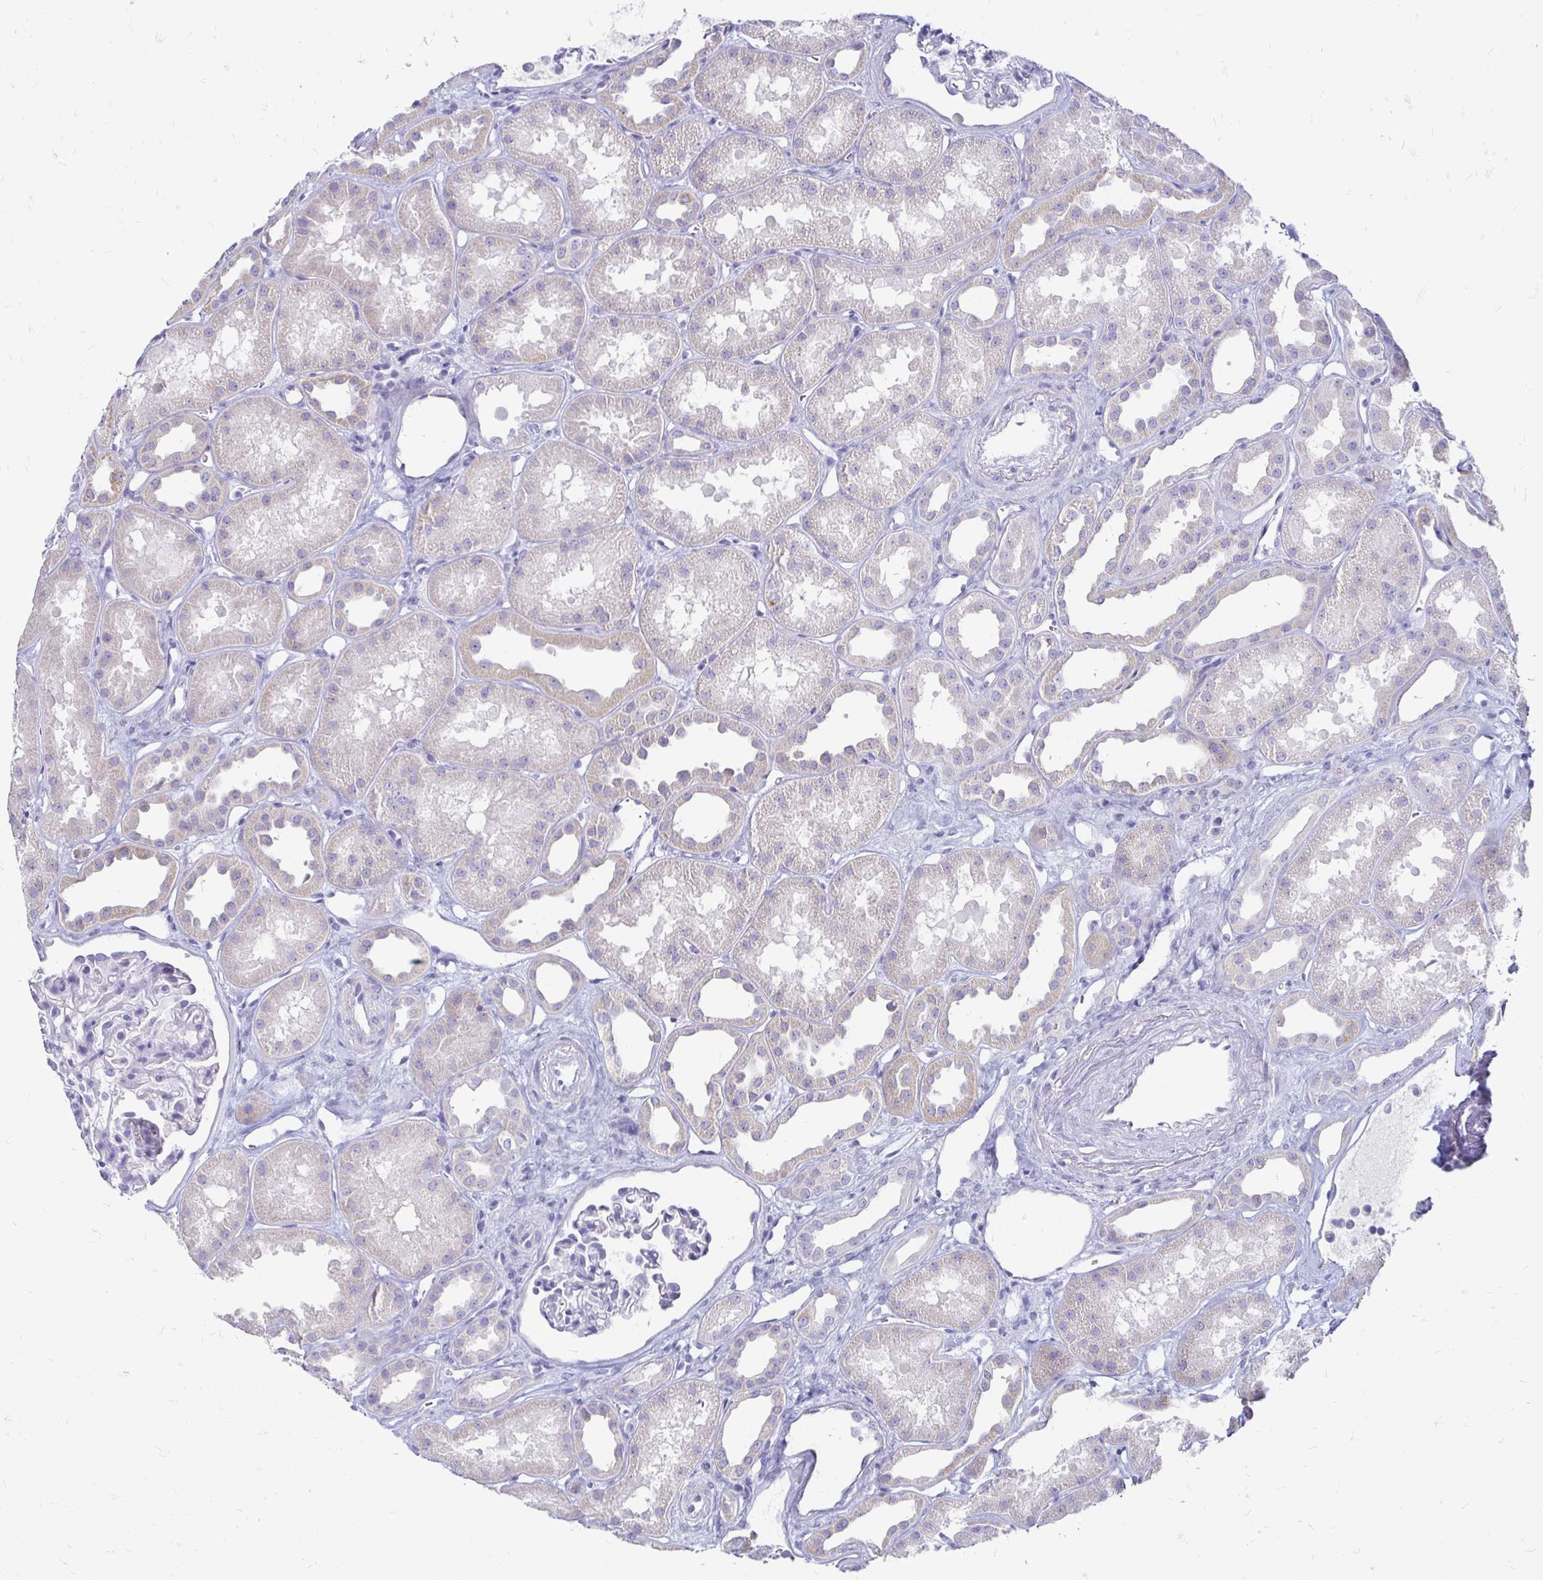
{"staining": {"intensity": "negative", "quantity": "none", "location": "none"}, "tissue": "kidney", "cell_type": "Cells in glomeruli", "image_type": "normal", "snomed": [{"axis": "morphology", "description": "Normal tissue, NOS"}, {"axis": "topography", "description": "Kidney"}], "caption": "The histopathology image shows no staining of cells in glomeruli in unremarkable kidney. (IHC, brightfield microscopy, high magnification).", "gene": "PEG10", "patient": {"sex": "male", "age": 61}}